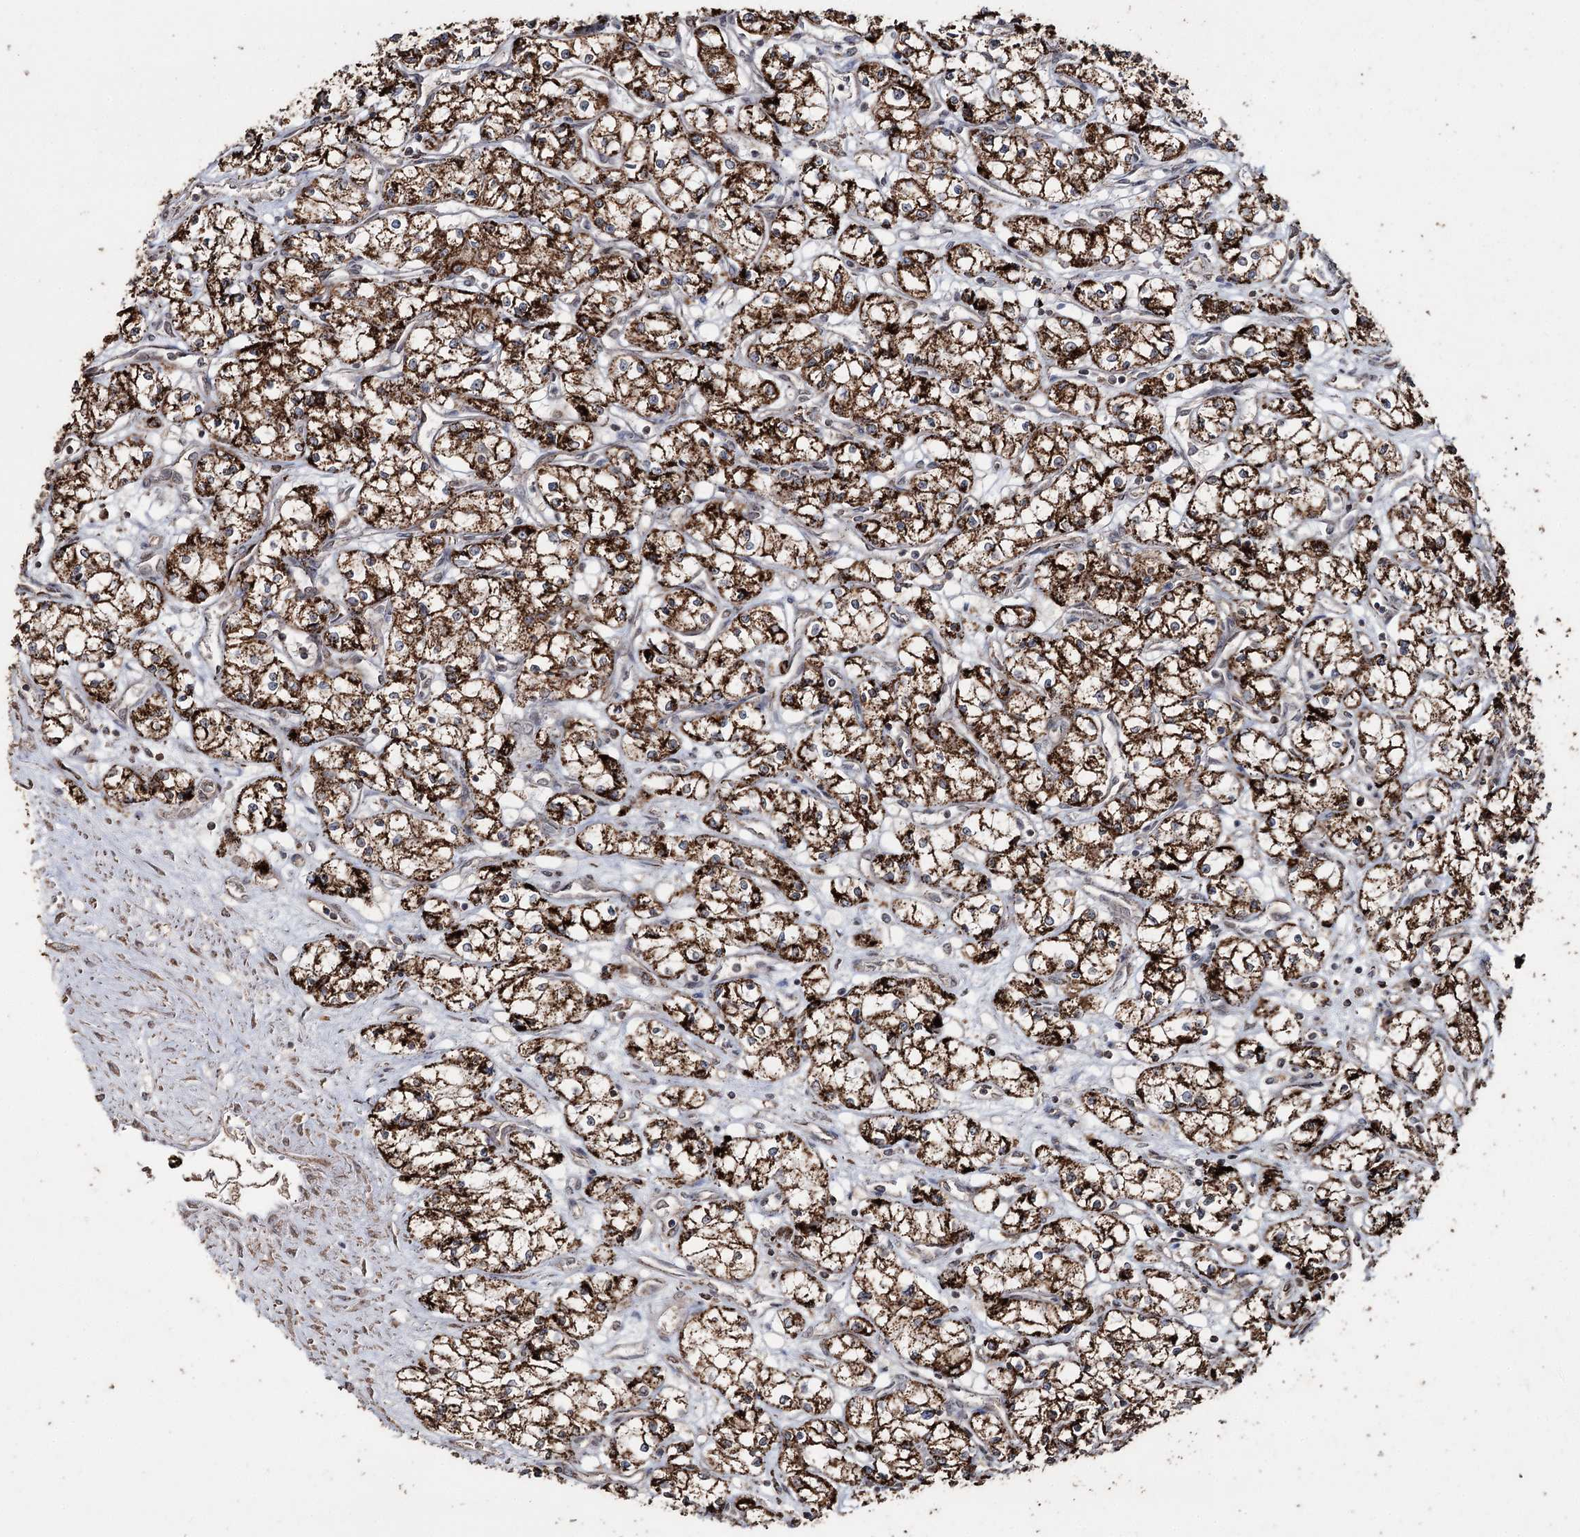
{"staining": {"intensity": "strong", "quantity": ">75%", "location": "cytoplasmic/membranous"}, "tissue": "renal cancer", "cell_type": "Tumor cells", "image_type": "cancer", "snomed": [{"axis": "morphology", "description": "Adenocarcinoma, NOS"}, {"axis": "topography", "description": "Kidney"}], "caption": "Immunohistochemistry image of neoplastic tissue: adenocarcinoma (renal) stained using immunohistochemistry exhibits high levels of strong protein expression localized specifically in the cytoplasmic/membranous of tumor cells, appearing as a cytoplasmic/membranous brown color.", "gene": "SLF2", "patient": {"sex": "male", "age": 59}}